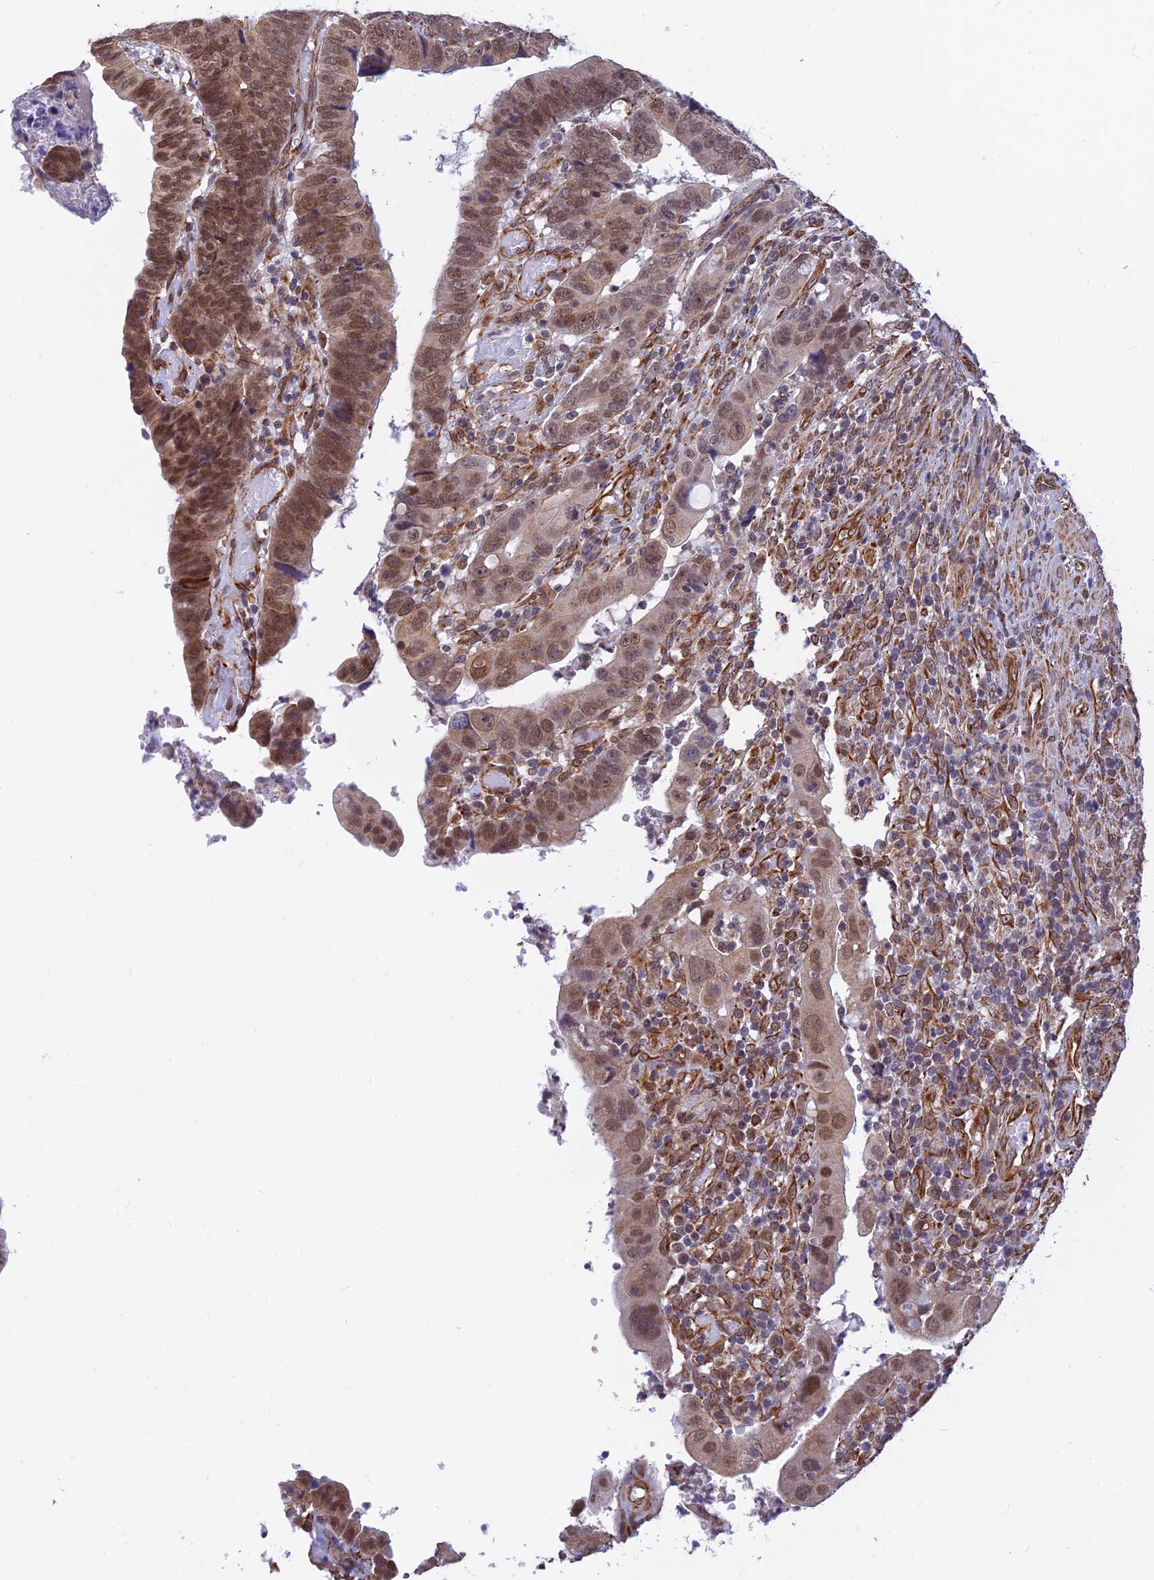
{"staining": {"intensity": "moderate", "quantity": ">75%", "location": "nuclear"}, "tissue": "colorectal cancer", "cell_type": "Tumor cells", "image_type": "cancer", "snomed": [{"axis": "morphology", "description": "Normal tissue, NOS"}, {"axis": "morphology", "description": "Adenocarcinoma, NOS"}, {"axis": "topography", "description": "Rectum"}], "caption": "Adenocarcinoma (colorectal) stained for a protein demonstrates moderate nuclear positivity in tumor cells. (DAB (3,3'-diaminobenzidine) IHC, brown staining for protein, blue staining for nuclei).", "gene": "PAGR1", "patient": {"sex": "female", "age": 65}}